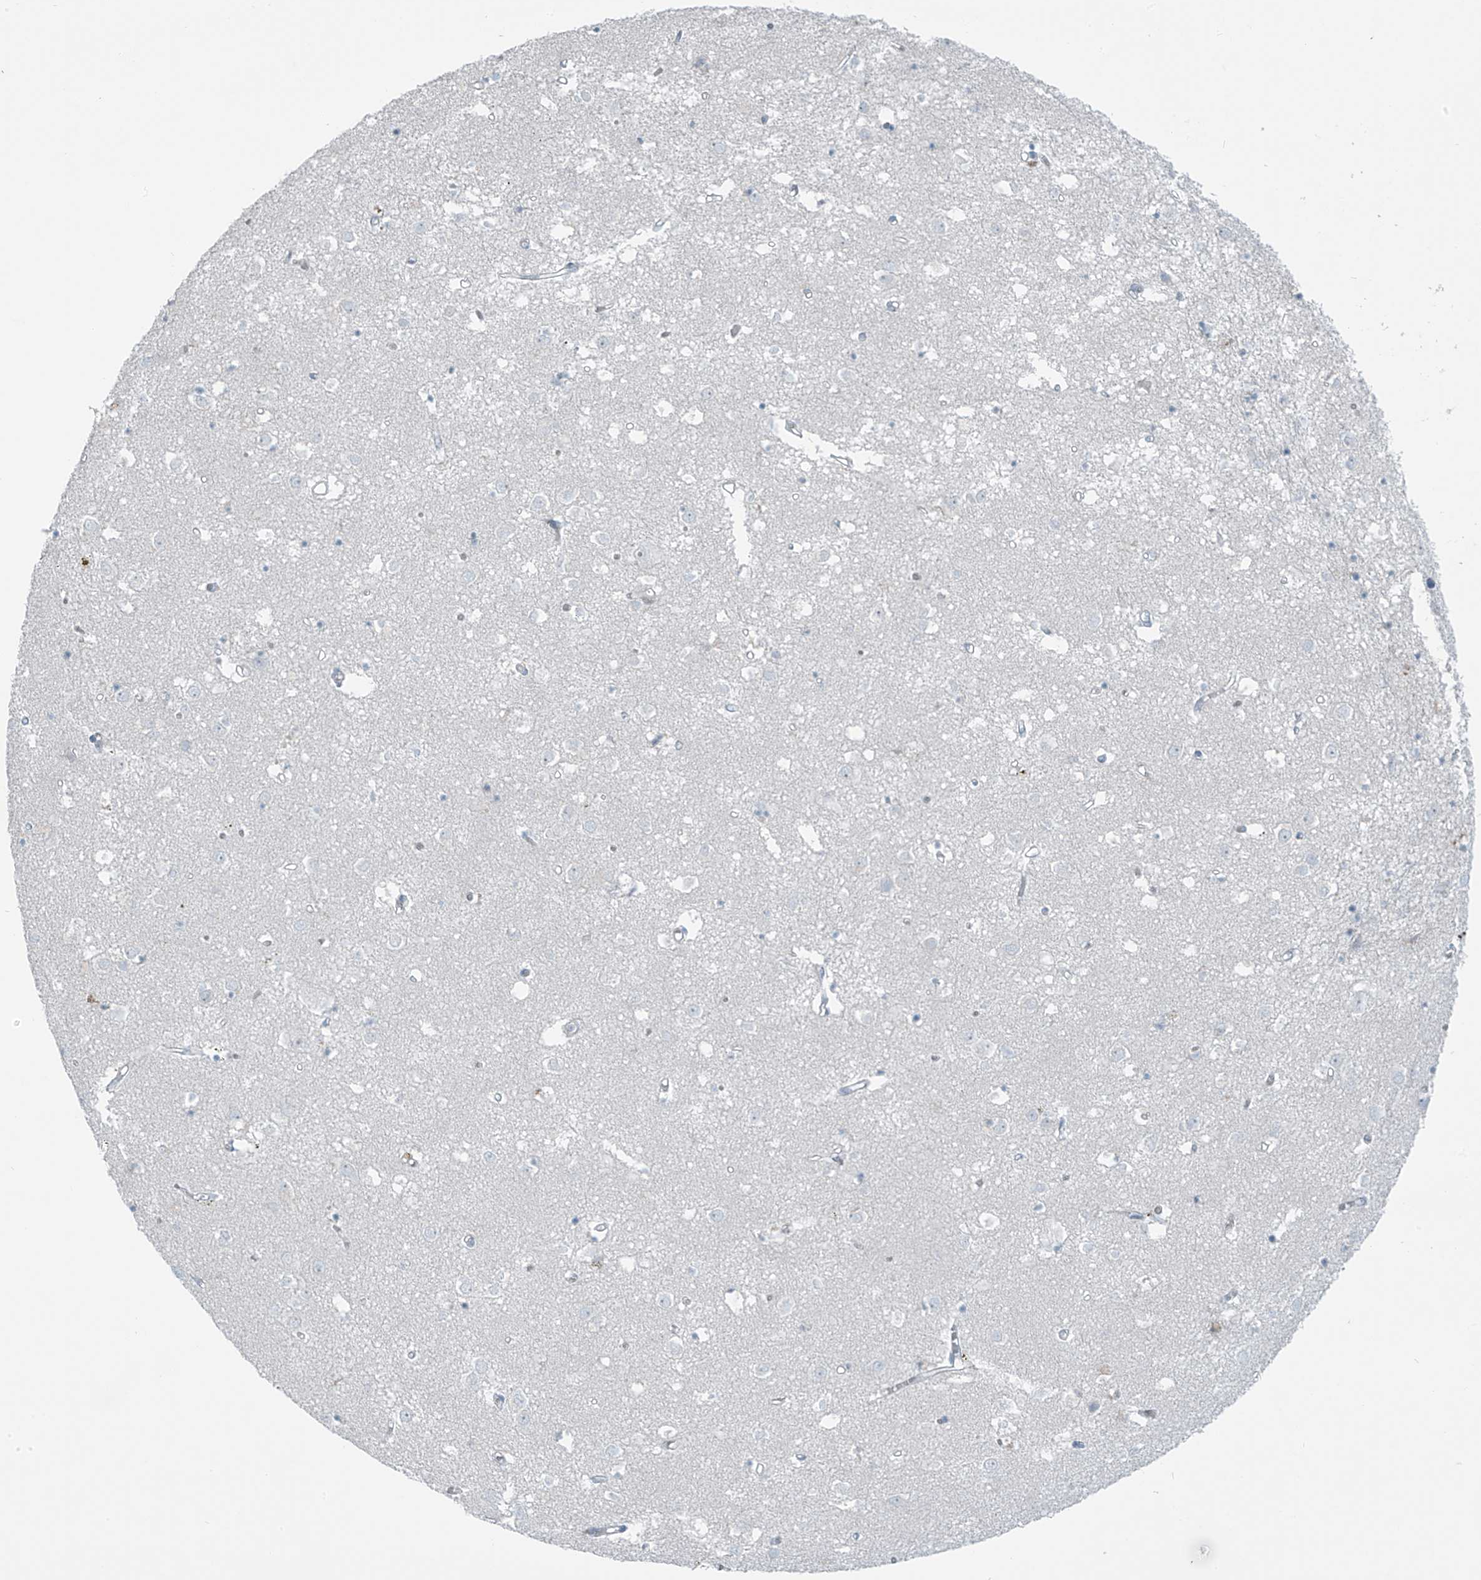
{"staining": {"intensity": "negative", "quantity": "none", "location": "none"}, "tissue": "caudate", "cell_type": "Glial cells", "image_type": "normal", "snomed": [{"axis": "morphology", "description": "Normal tissue, NOS"}, {"axis": "topography", "description": "Lateral ventricle wall"}], "caption": "This is an IHC photomicrograph of normal human caudate. There is no expression in glial cells.", "gene": "FAM131C", "patient": {"sex": "male", "age": 70}}